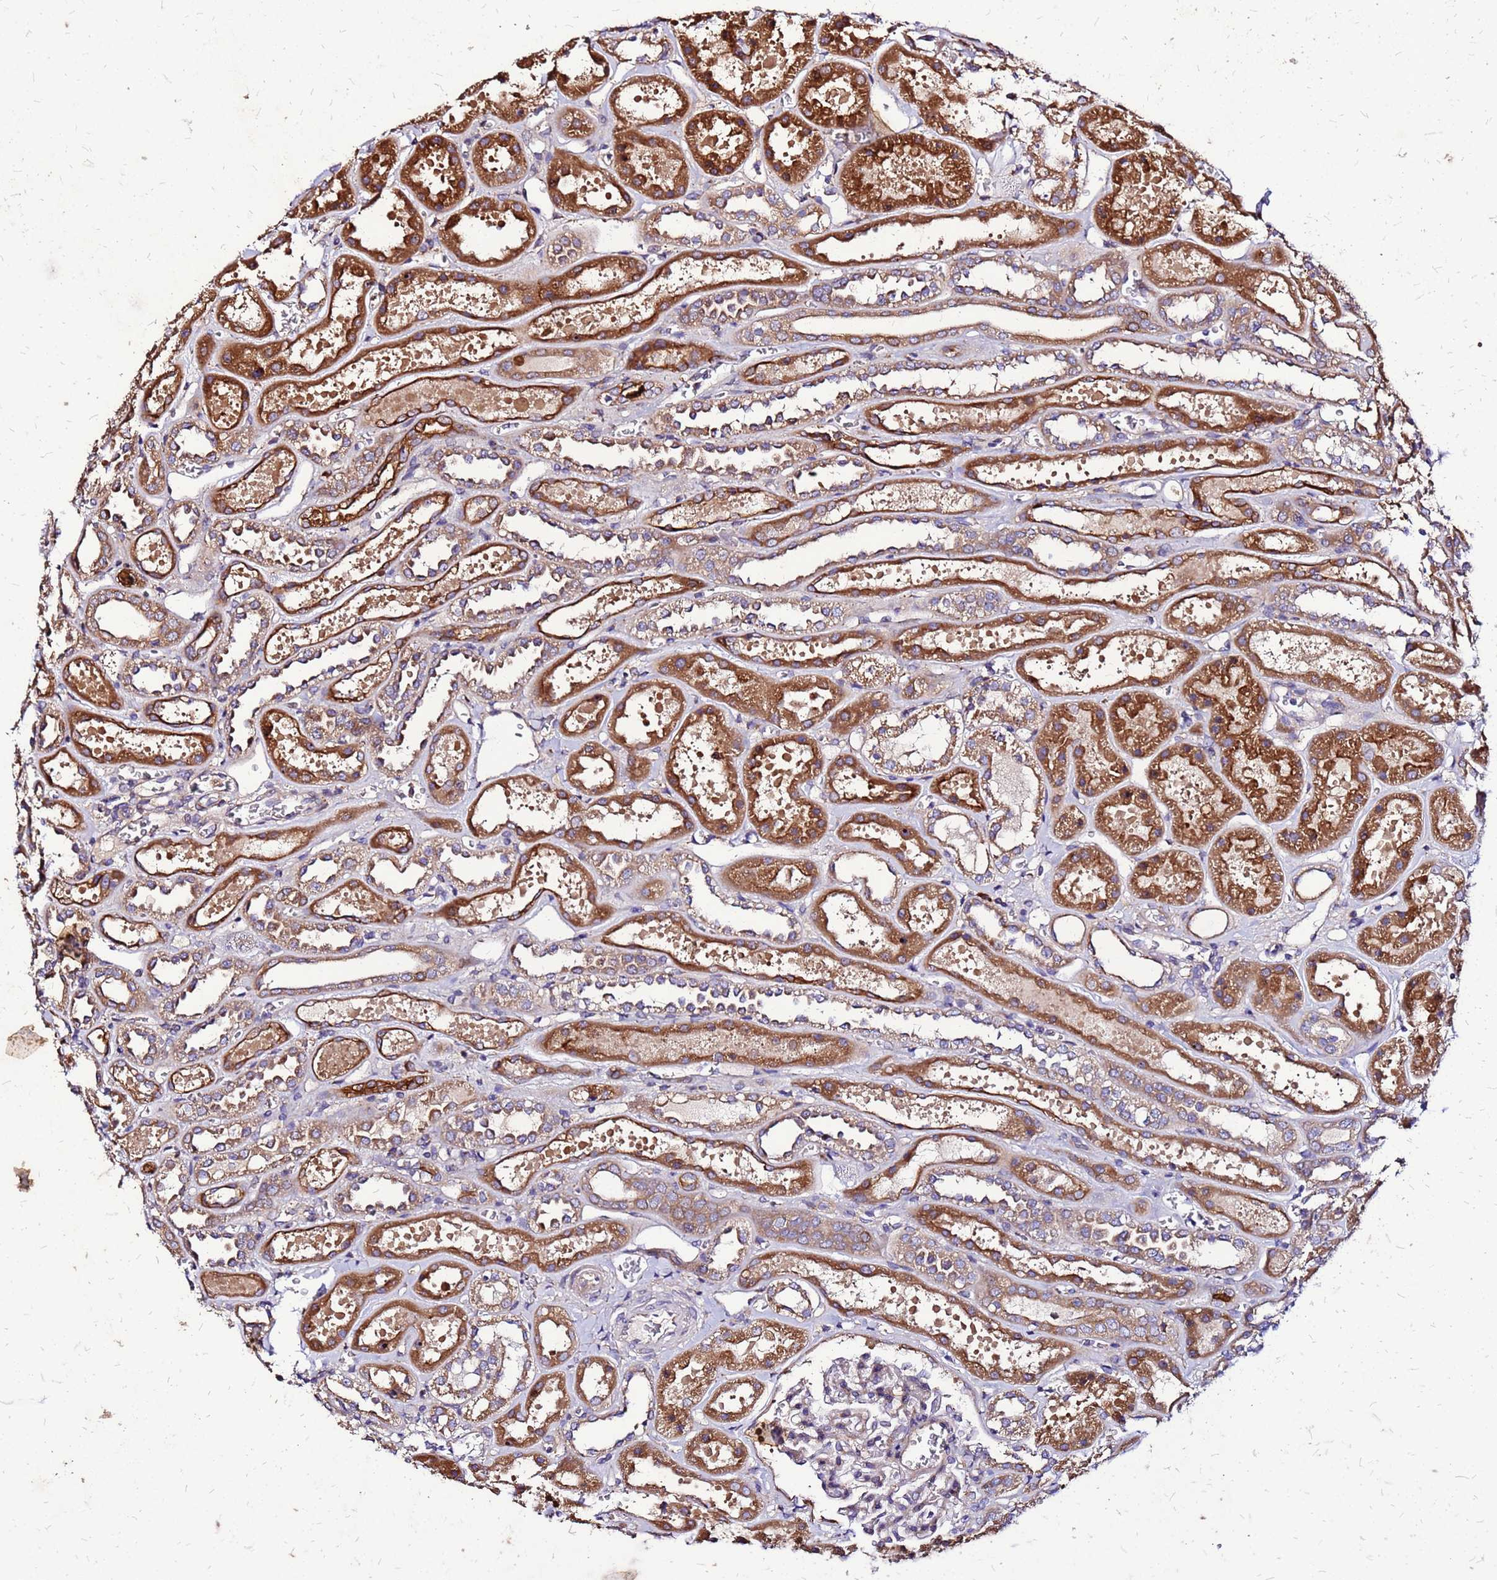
{"staining": {"intensity": "moderate", "quantity": "<25%", "location": "cytoplasmic/membranous"}, "tissue": "kidney", "cell_type": "Cells in glomeruli", "image_type": "normal", "snomed": [{"axis": "morphology", "description": "Normal tissue, NOS"}, {"axis": "topography", "description": "Kidney"}], "caption": "A brown stain highlights moderate cytoplasmic/membranous expression of a protein in cells in glomeruli of unremarkable human kidney. (DAB IHC with brightfield microscopy, high magnification).", "gene": "VMO1", "patient": {"sex": "female", "age": 41}}